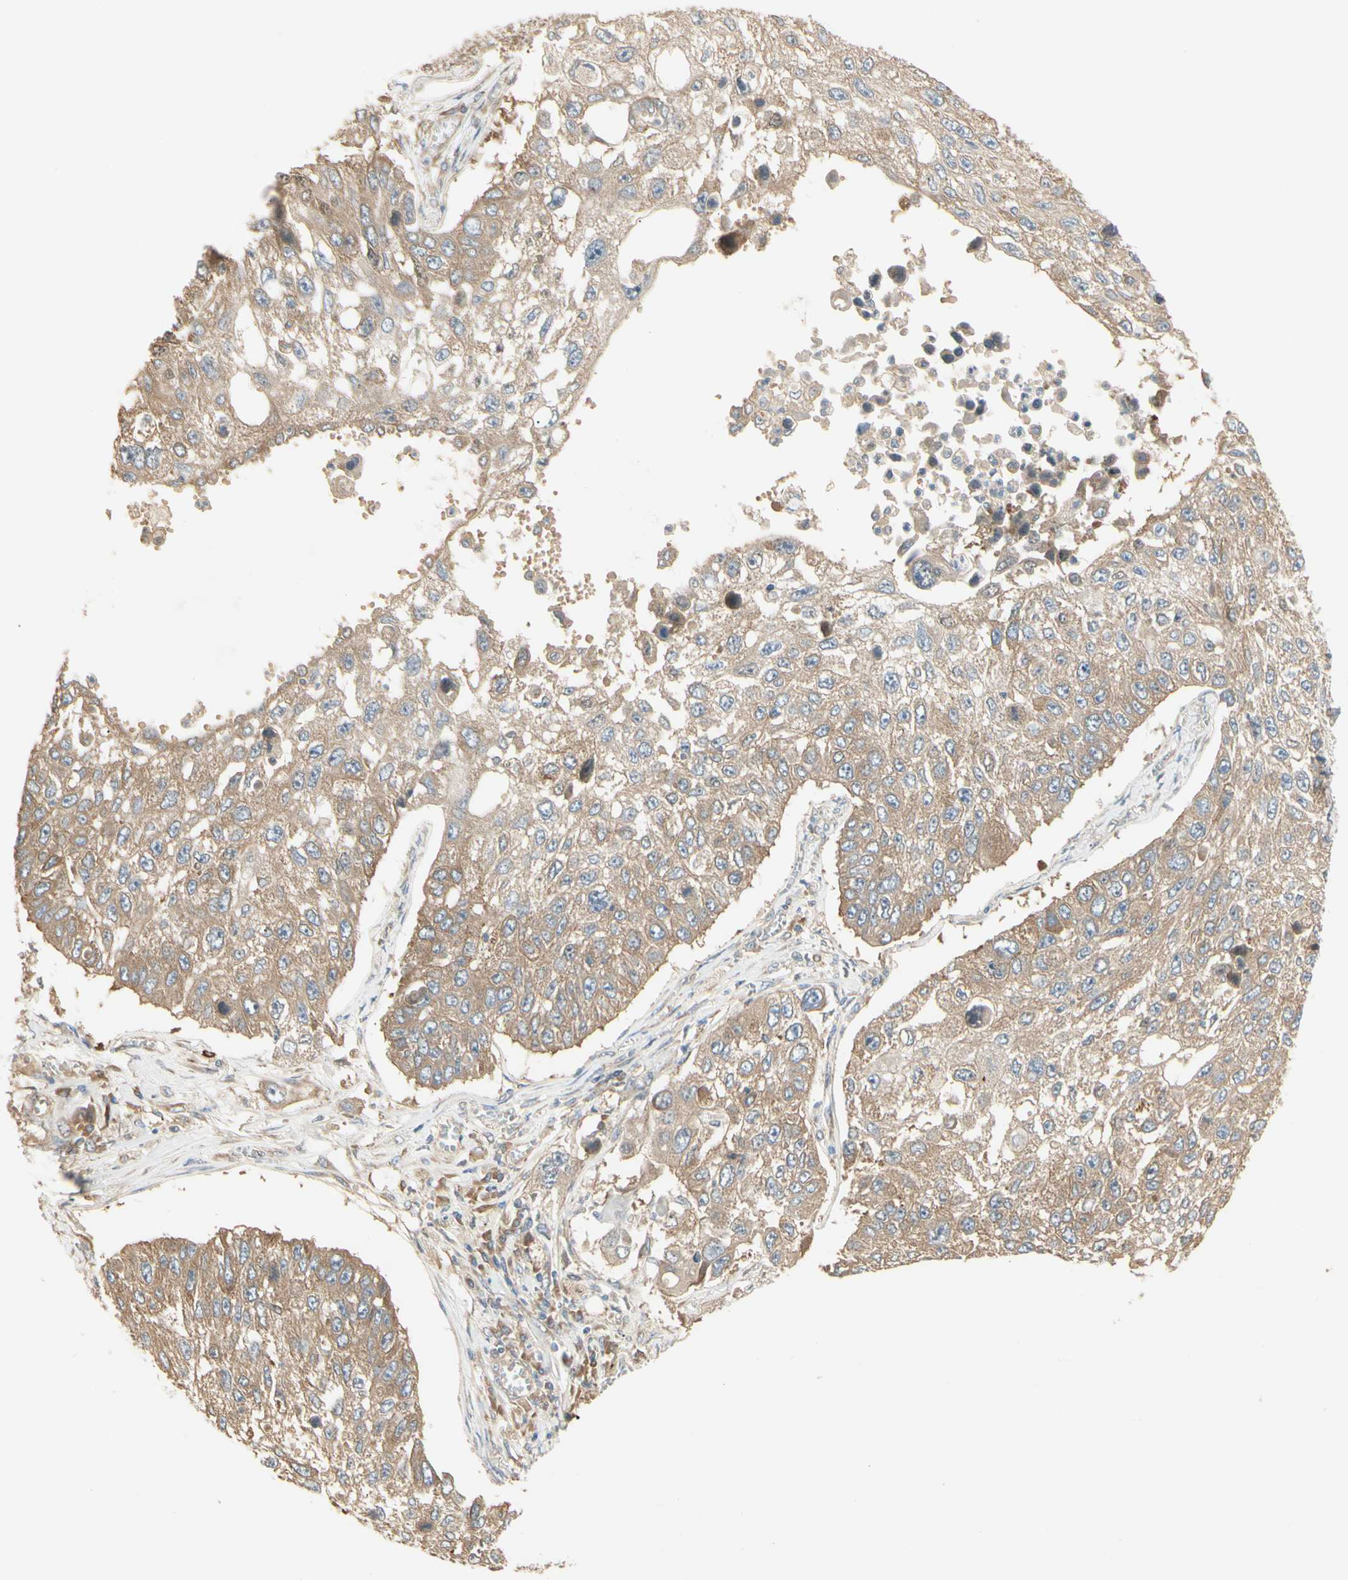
{"staining": {"intensity": "moderate", "quantity": ">75%", "location": "cytoplasmic/membranous"}, "tissue": "lung cancer", "cell_type": "Tumor cells", "image_type": "cancer", "snomed": [{"axis": "morphology", "description": "Squamous cell carcinoma, NOS"}, {"axis": "topography", "description": "Lung"}], "caption": "Tumor cells display moderate cytoplasmic/membranous positivity in approximately >75% of cells in lung cancer. The protein of interest is stained brown, and the nuclei are stained in blue (DAB IHC with brightfield microscopy, high magnification).", "gene": "IRAG1", "patient": {"sex": "male", "age": 71}}